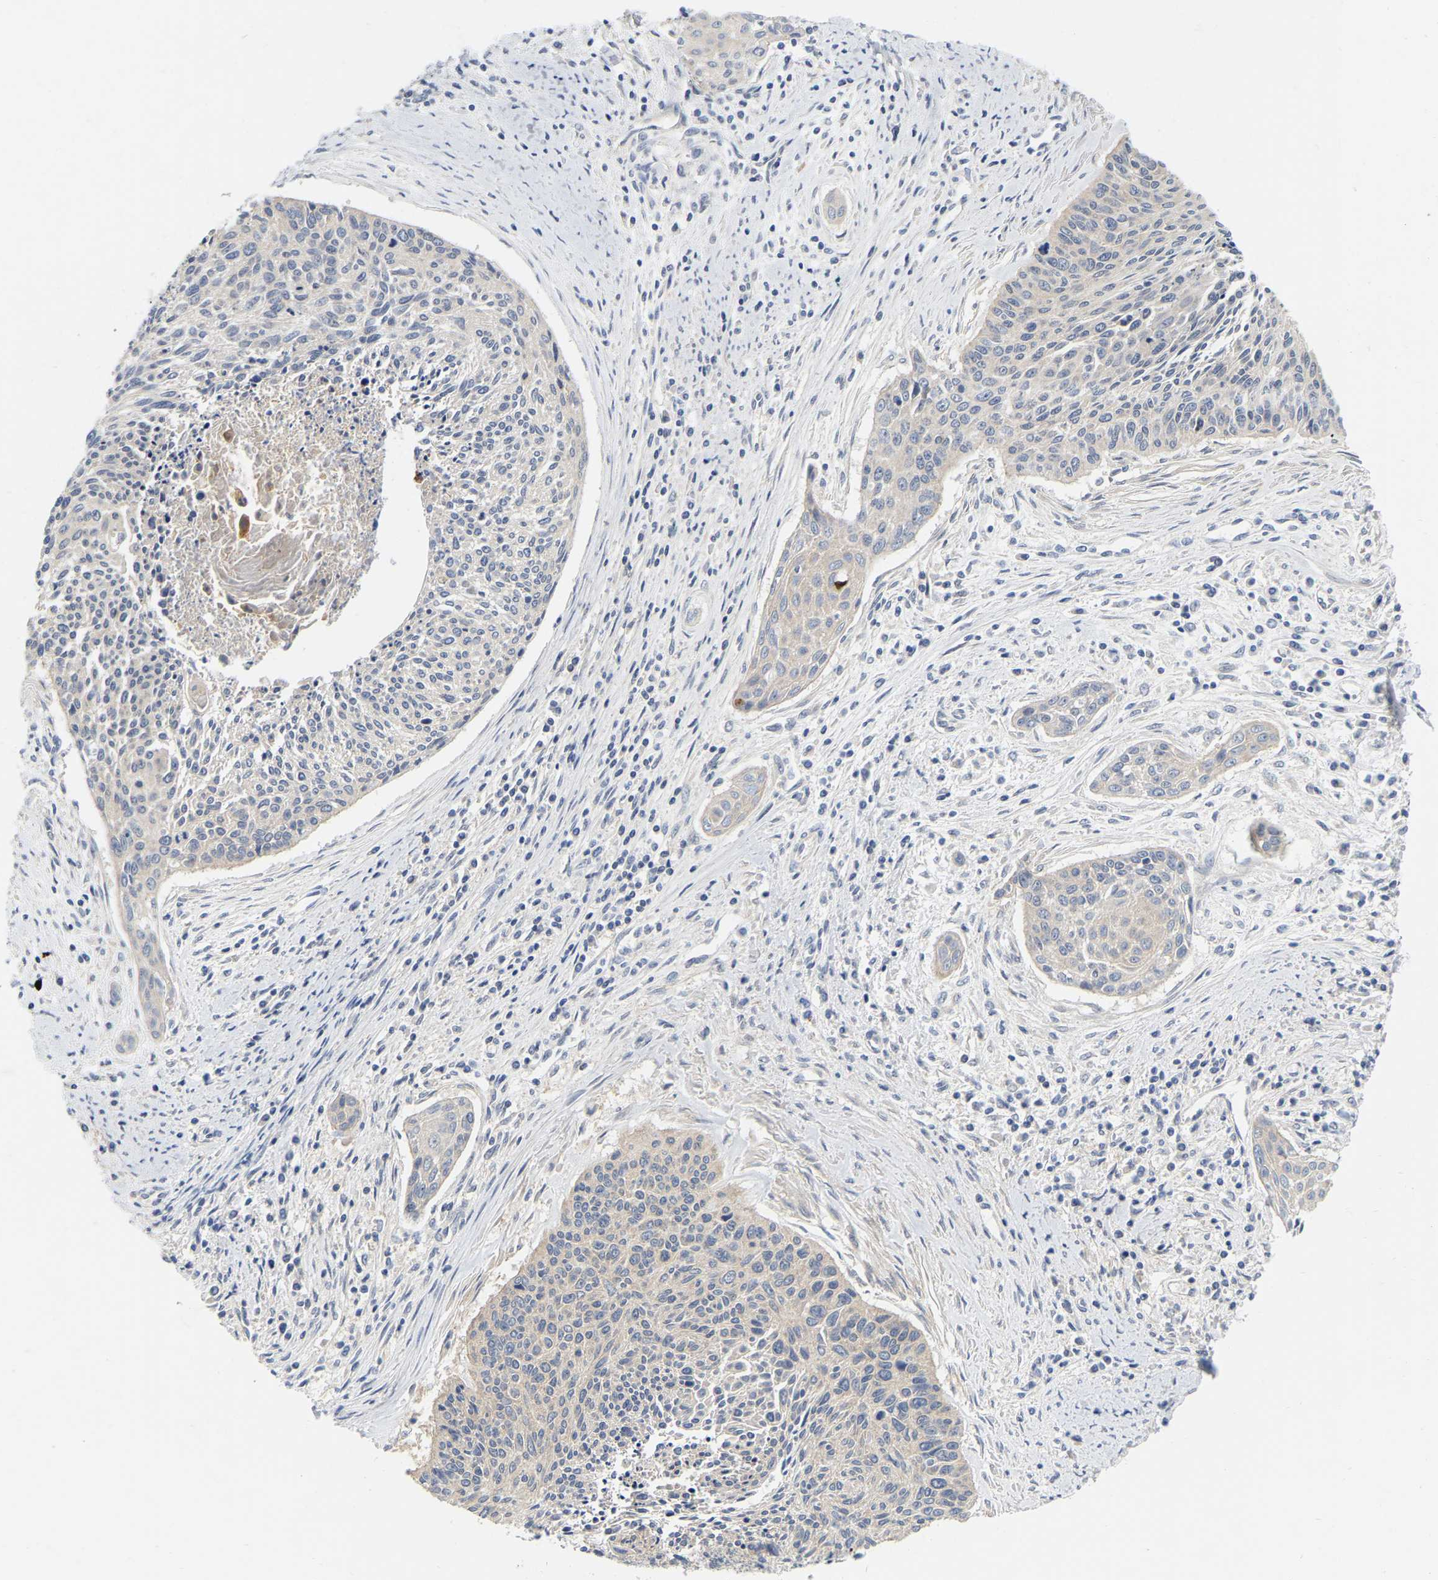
{"staining": {"intensity": "negative", "quantity": "none", "location": "none"}, "tissue": "cervical cancer", "cell_type": "Tumor cells", "image_type": "cancer", "snomed": [{"axis": "morphology", "description": "Squamous cell carcinoma, NOS"}, {"axis": "topography", "description": "Cervix"}], "caption": "This is an immunohistochemistry (IHC) photomicrograph of squamous cell carcinoma (cervical). There is no expression in tumor cells.", "gene": "WIPI2", "patient": {"sex": "female", "age": 55}}